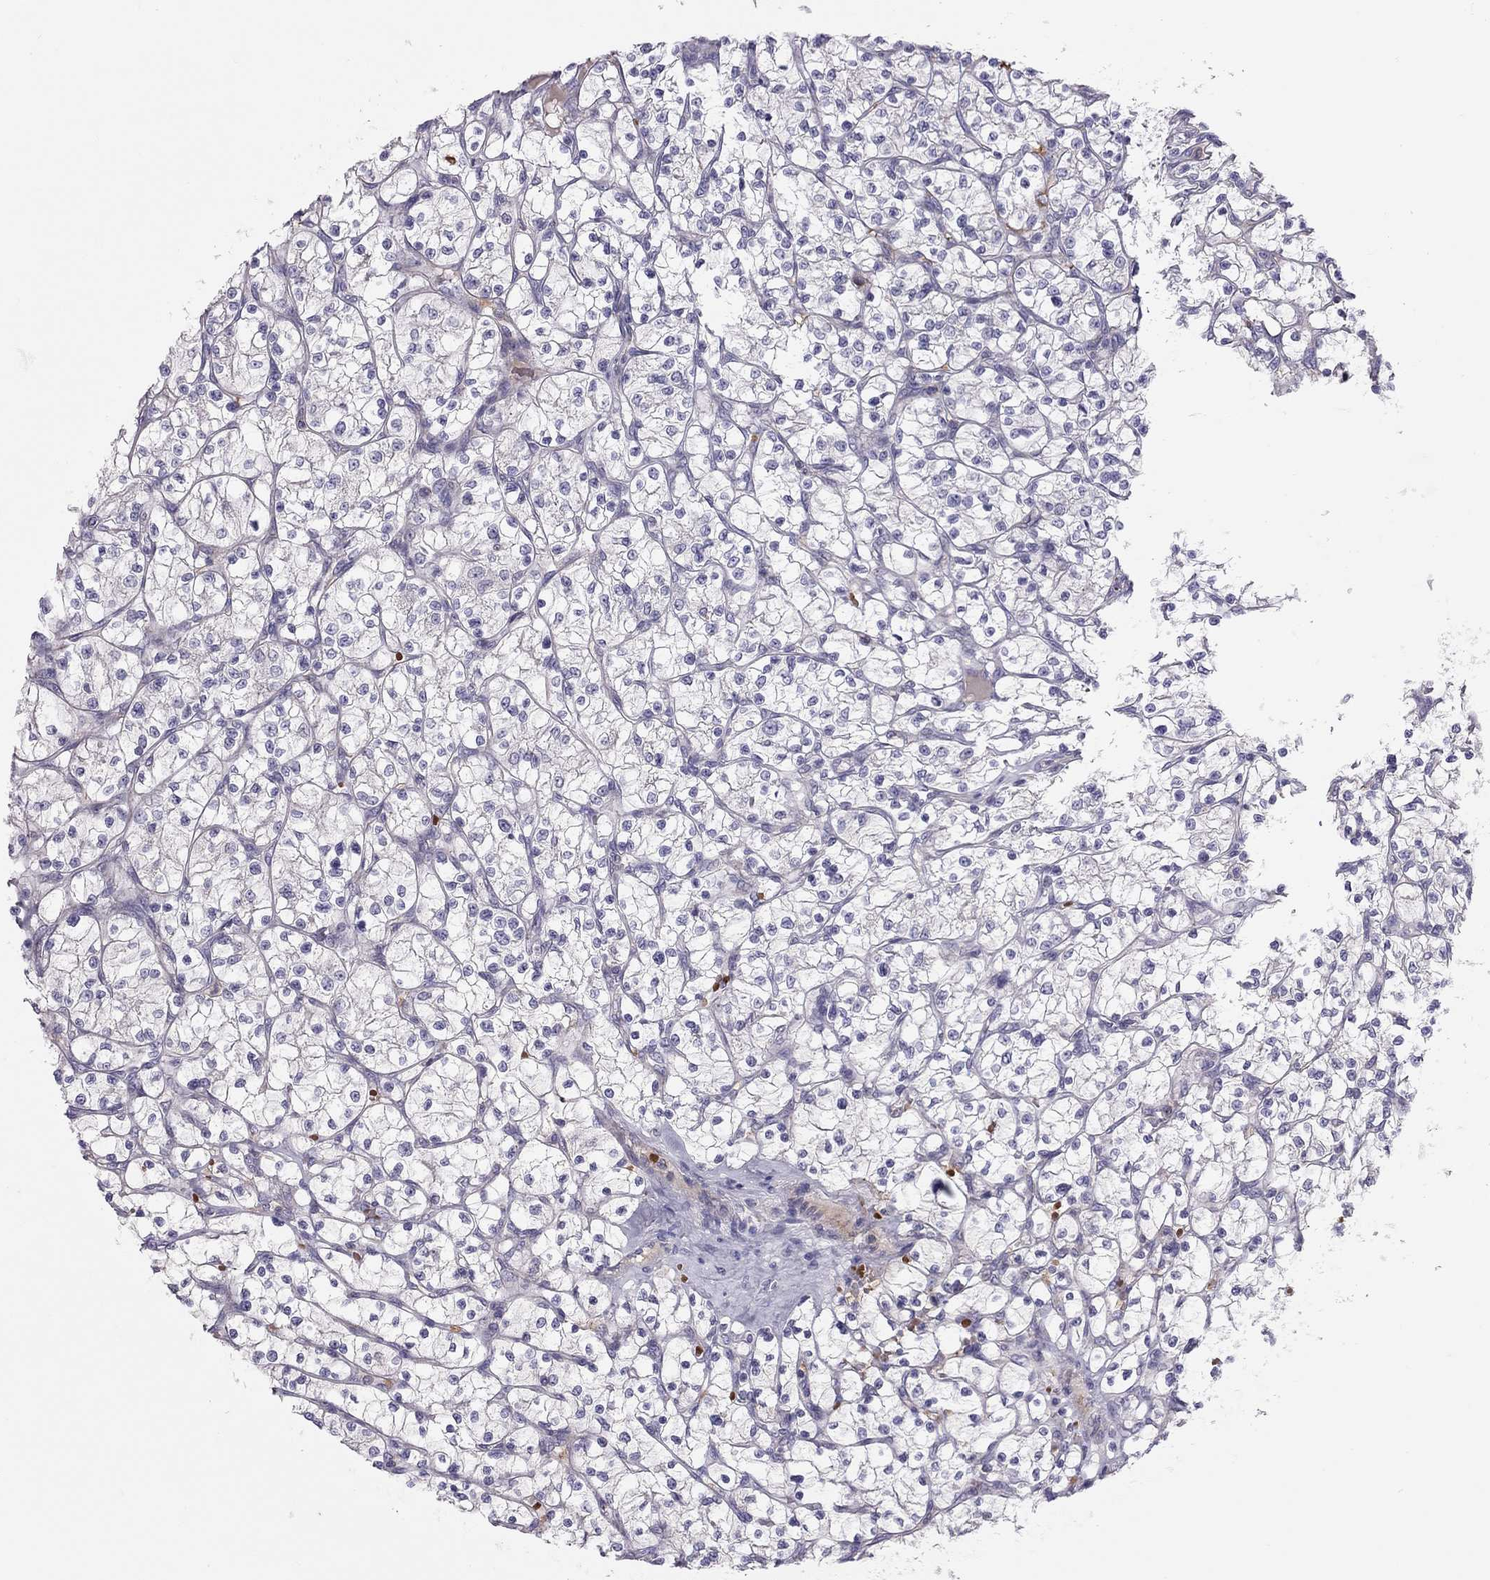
{"staining": {"intensity": "negative", "quantity": "none", "location": "none"}, "tissue": "renal cancer", "cell_type": "Tumor cells", "image_type": "cancer", "snomed": [{"axis": "morphology", "description": "Adenocarcinoma, NOS"}, {"axis": "topography", "description": "Kidney"}], "caption": "Immunohistochemistry (IHC) photomicrograph of neoplastic tissue: human renal cancer (adenocarcinoma) stained with DAB (3,3'-diaminobenzidine) exhibits no significant protein staining in tumor cells.", "gene": "FRMD1", "patient": {"sex": "female", "age": 64}}